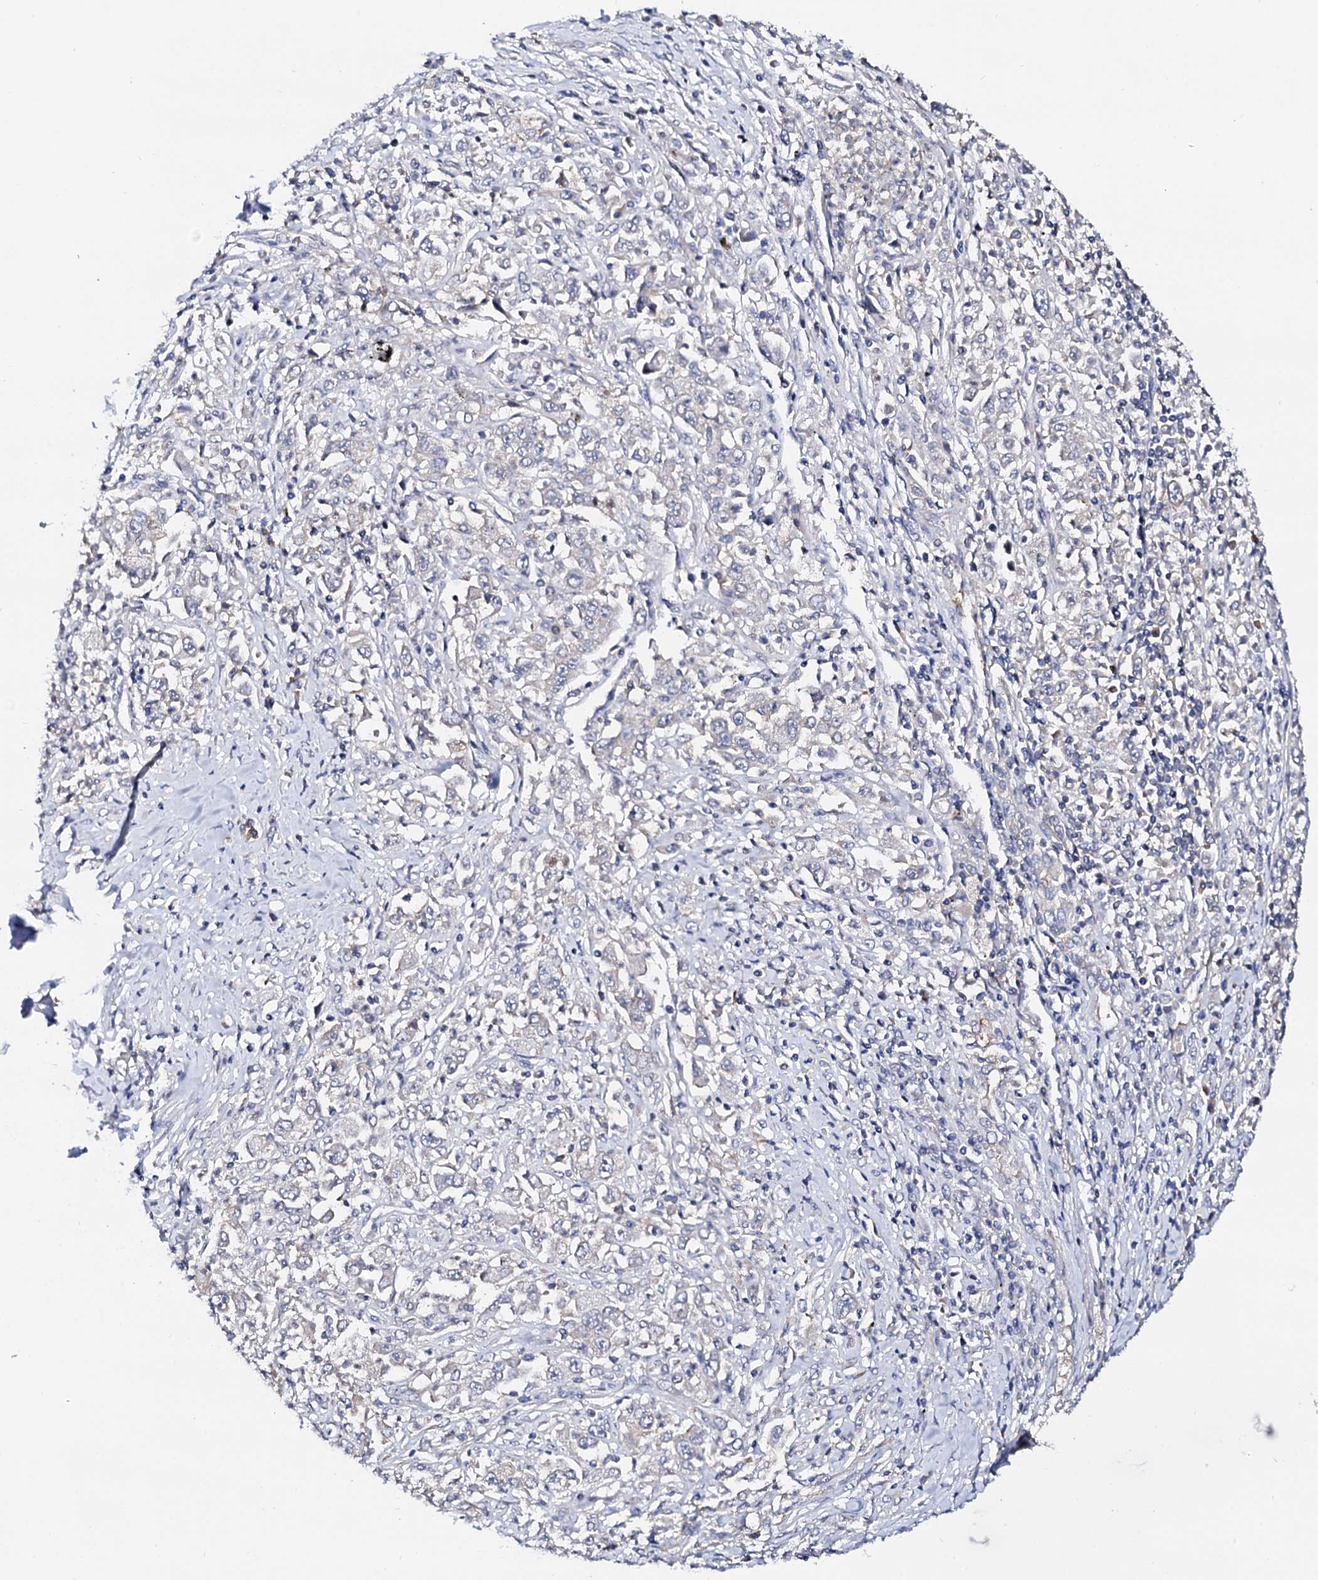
{"staining": {"intensity": "negative", "quantity": "none", "location": "none"}, "tissue": "melanoma", "cell_type": "Tumor cells", "image_type": "cancer", "snomed": [{"axis": "morphology", "description": "Malignant melanoma, Metastatic site"}, {"axis": "topography", "description": "Skin"}], "caption": "This is an immunohistochemistry (IHC) histopathology image of melanoma. There is no expression in tumor cells.", "gene": "NUP58", "patient": {"sex": "female", "age": 56}}